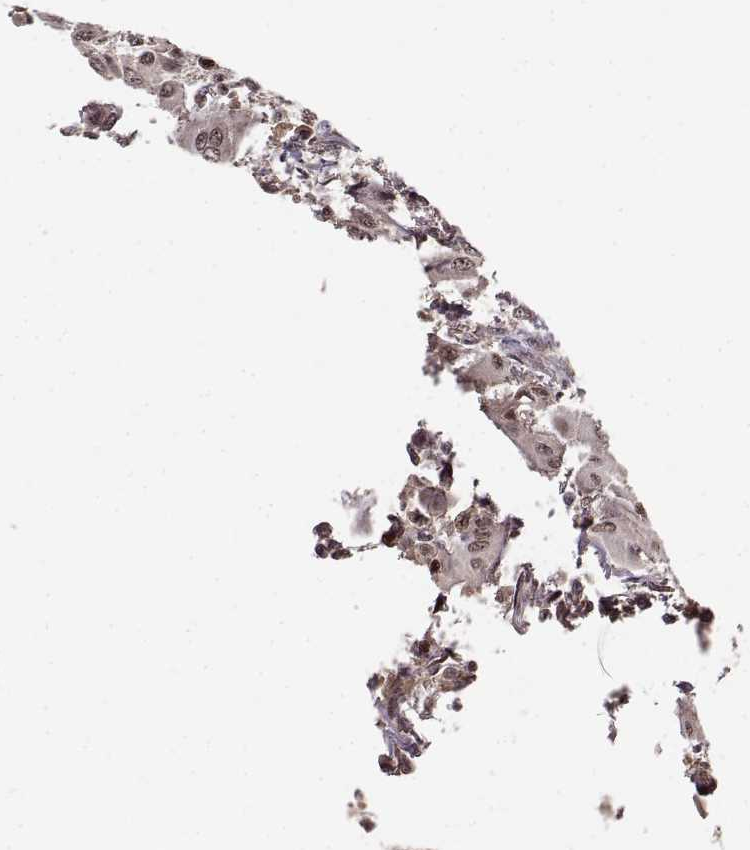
{"staining": {"intensity": "weak", "quantity": ">75%", "location": "cytoplasmic/membranous,nuclear"}, "tissue": "urothelial cancer", "cell_type": "Tumor cells", "image_type": "cancer", "snomed": [{"axis": "morphology", "description": "Urothelial carcinoma, High grade"}, {"axis": "topography", "description": "Urinary bladder"}], "caption": "An IHC photomicrograph of tumor tissue is shown. Protein staining in brown shows weak cytoplasmic/membranous and nuclear positivity in urothelial cancer within tumor cells.", "gene": "MAEA", "patient": {"sex": "male", "age": 82}}